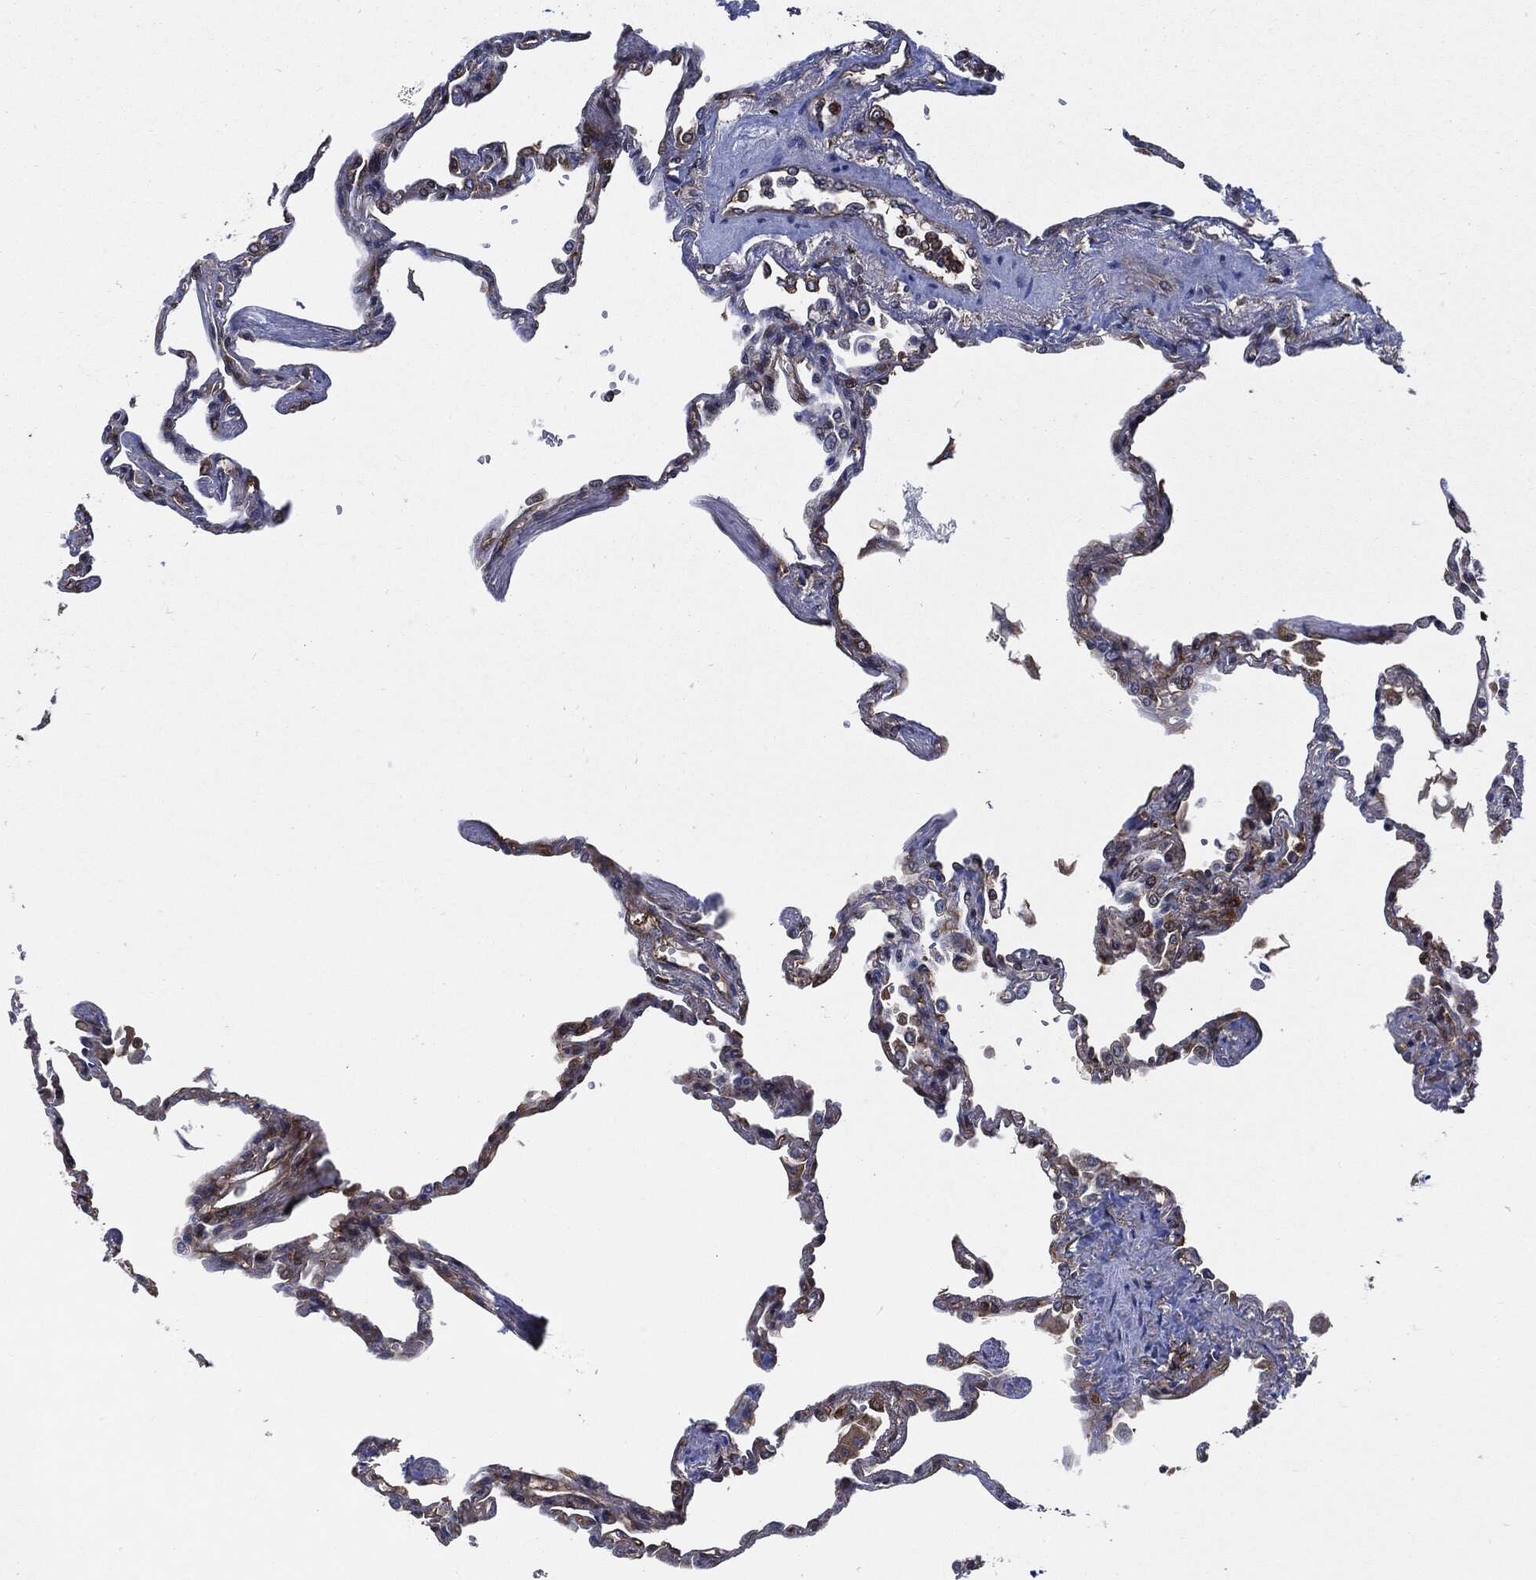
{"staining": {"intensity": "negative", "quantity": "none", "location": "none"}, "tissue": "lung", "cell_type": "Alveolar cells", "image_type": "normal", "snomed": [{"axis": "morphology", "description": "Normal tissue, NOS"}, {"axis": "topography", "description": "Lung"}], "caption": "DAB (3,3'-diaminobenzidine) immunohistochemical staining of benign lung displays no significant expression in alveolar cells. The staining was performed using DAB (3,3'-diaminobenzidine) to visualize the protein expression in brown, while the nuclei were stained in blue with hematoxylin (Magnification: 20x).", "gene": "XPNPEP1", "patient": {"sex": "male", "age": 78}}